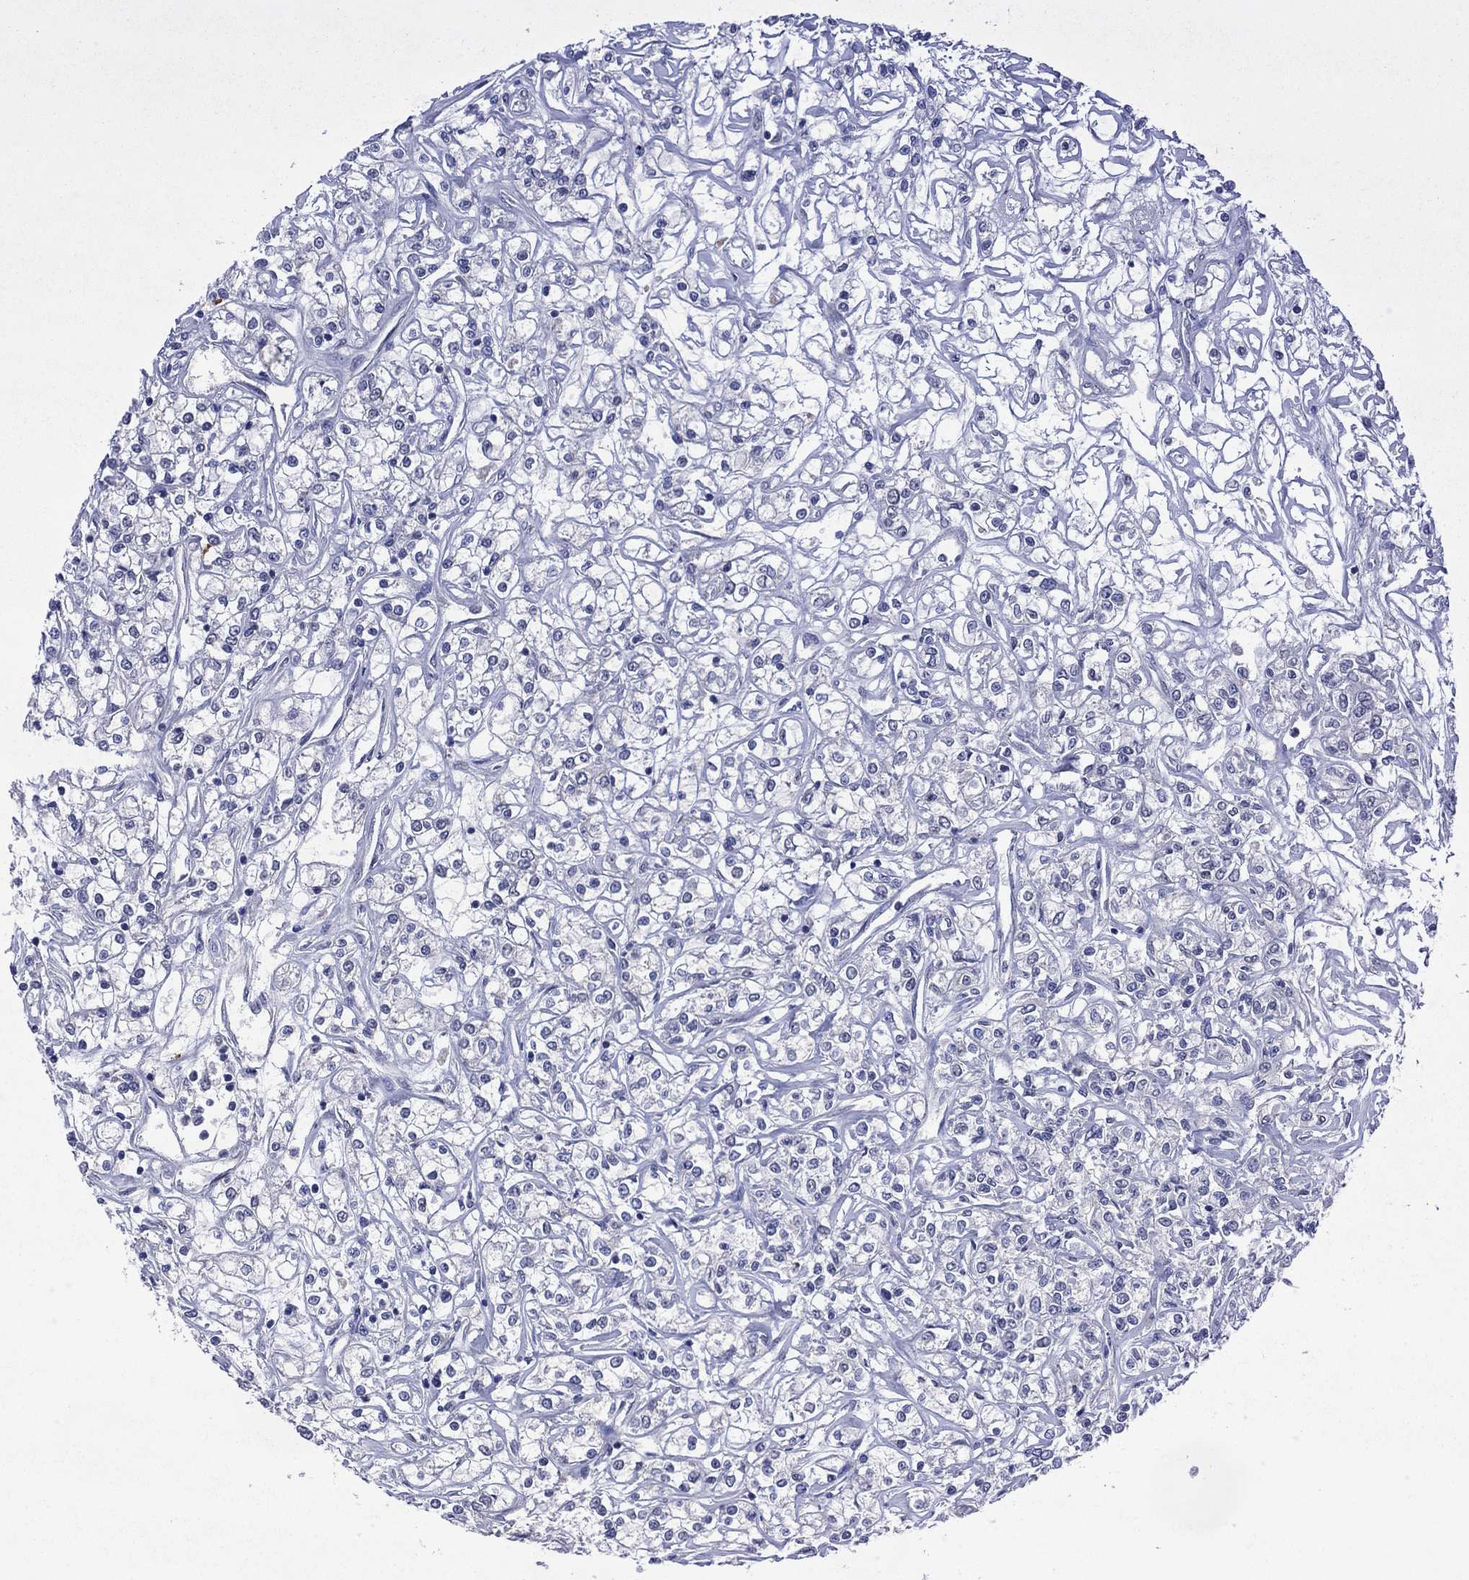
{"staining": {"intensity": "negative", "quantity": "none", "location": "none"}, "tissue": "renal cancer", "cell_type": "Tumor cells", "image_type": "cancer", "snomed": [{"axis": "morphology", "description": "Adenocarcinoma, NOS"}, {"axis": "topography", "description": "Kidney"}], "caption": "This is an immunohistochemistry photomicrograph of human renal cancer (adenocarcinoma). There is no expression in tumor cells.", "gene": "ASB10", "patient": {"sex": "female", "age": 59}}